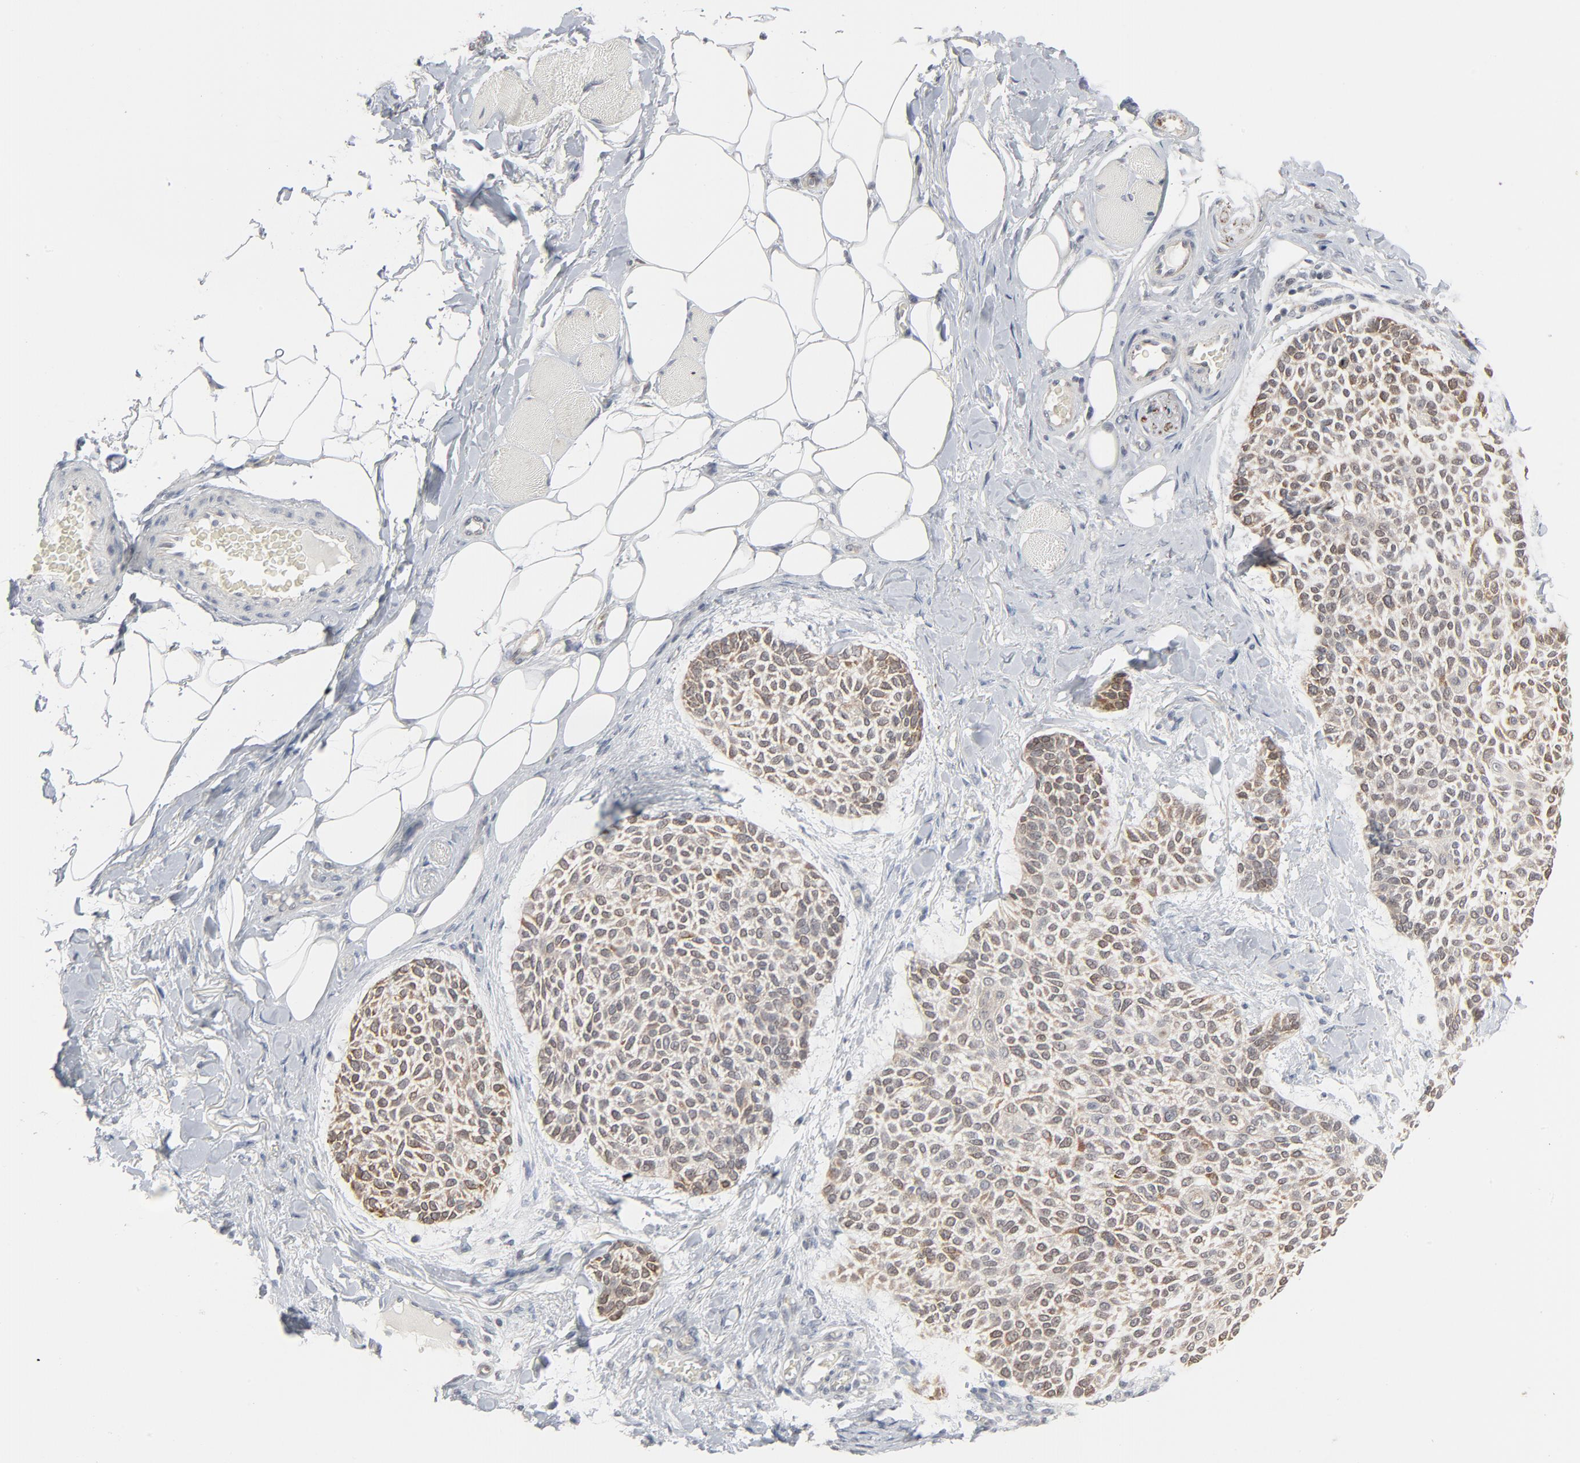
{"staining": {"intensity": "weak", "quantity": ">75%", "location": "cytoplasmic/membranous"}, "tissue": "skin cancer", "cell_type": "Tumor cells", "image_type": "cancer", "snomed": [{"axis": "morphology", "description": "Normal tissue, NOS"}, {"axis": "morphology", "description": "Basal cell carcinoma"}, {"axis": "topography", "description": "Skin"}], "caption": "Protein analysis of skin cancer tissue shows weak cytoplasmic/membranous positivity in about >75% of tumor cells.", "gene": "ITPR3", "patient": {"sex": "female", "age": 70}}